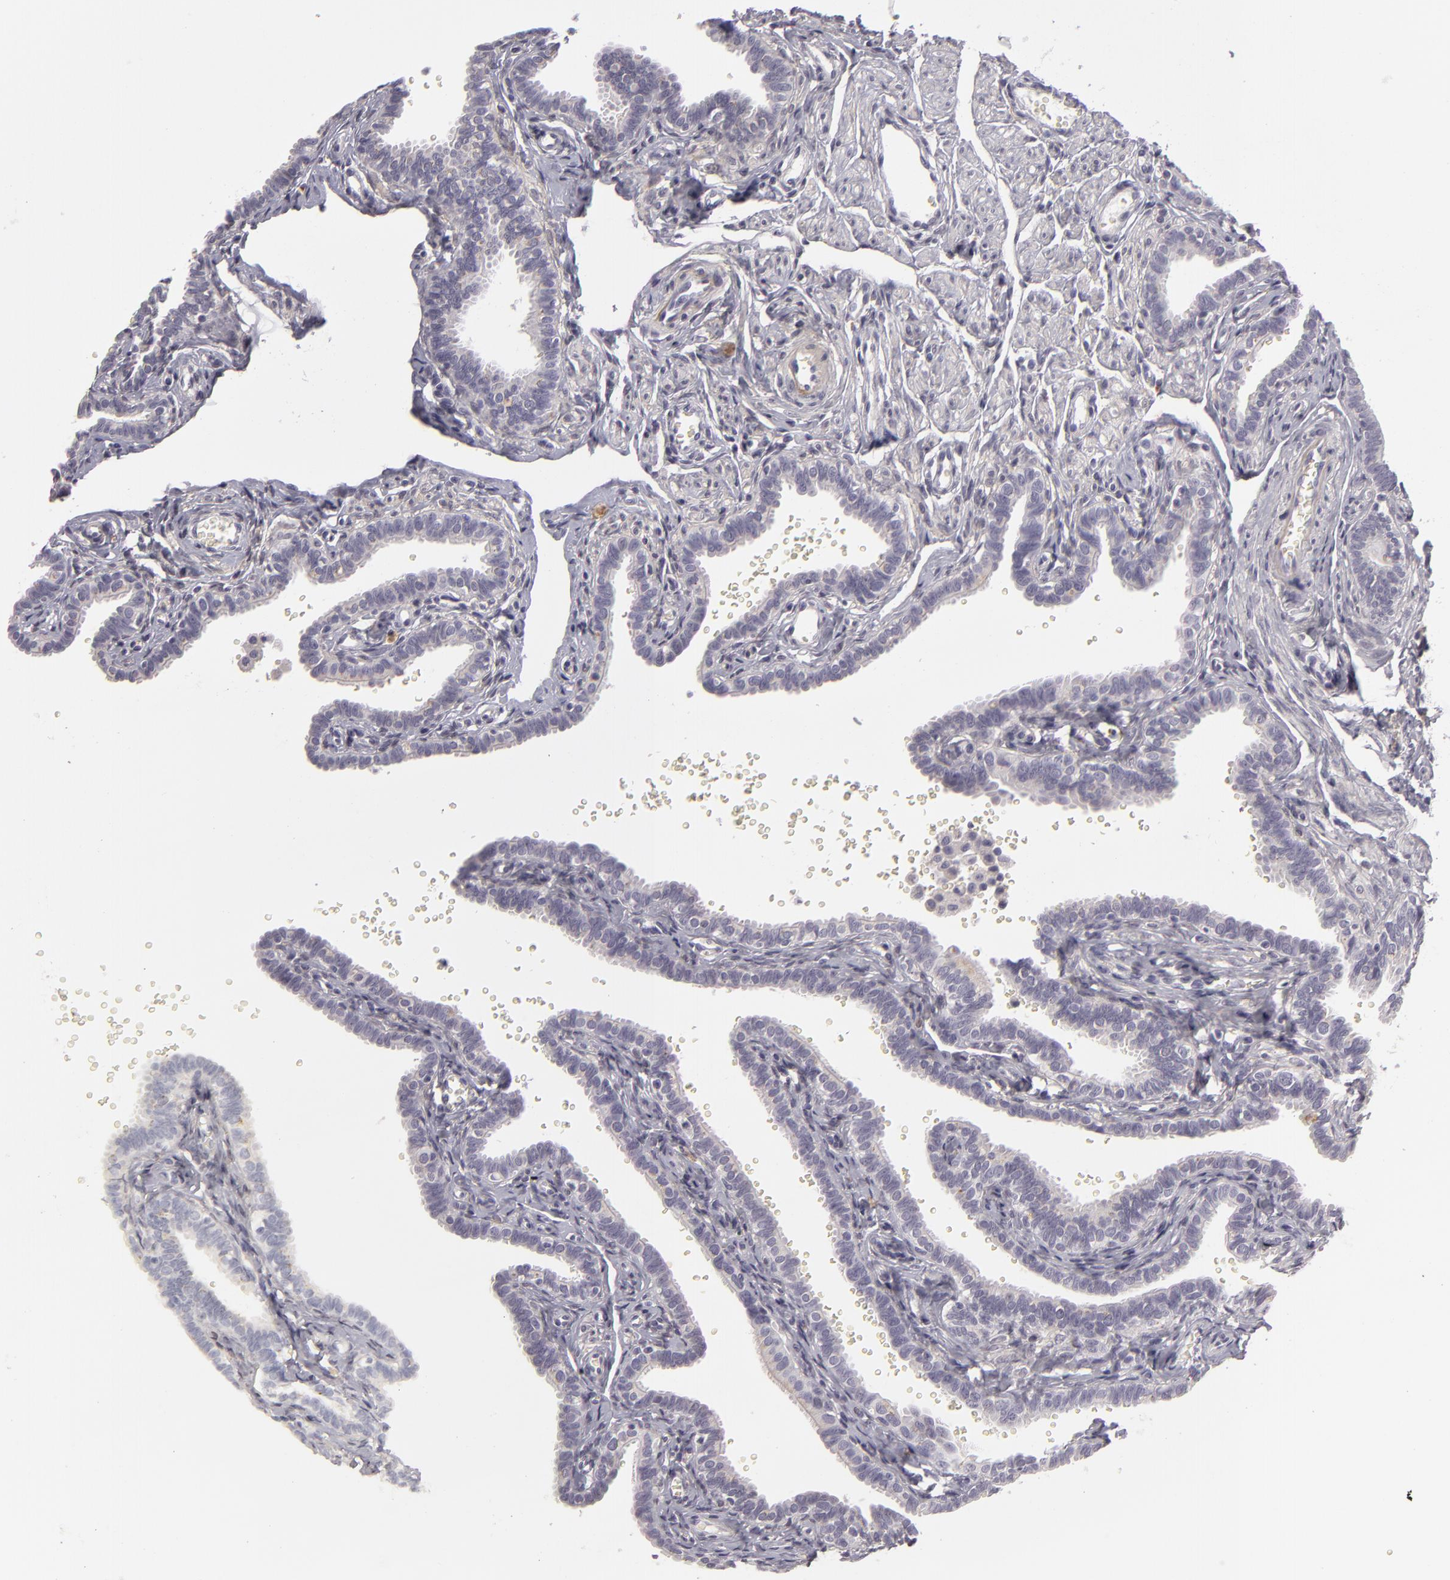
{"staining": {"intensity": "negative", "quantity": "none", "location": "none"}, "tissue": "fallopian tube", "cell_type": "Glandular cells", "image_type": "normal", "snomed": [{"axis": "morphology", "description": "Normal tissue, NOS"}, {"axis": "topography", "description": "Fallopian tube"}], "caption": "Glandular cells are negative for brown protein staining in unremarkable fallopian tube. (DAB (3,3'-diaminobenzidine) immunohistochemistry (IHC), high magnification).", "gene": "EFS", "patient": {"sex": "female", "age": 35}}